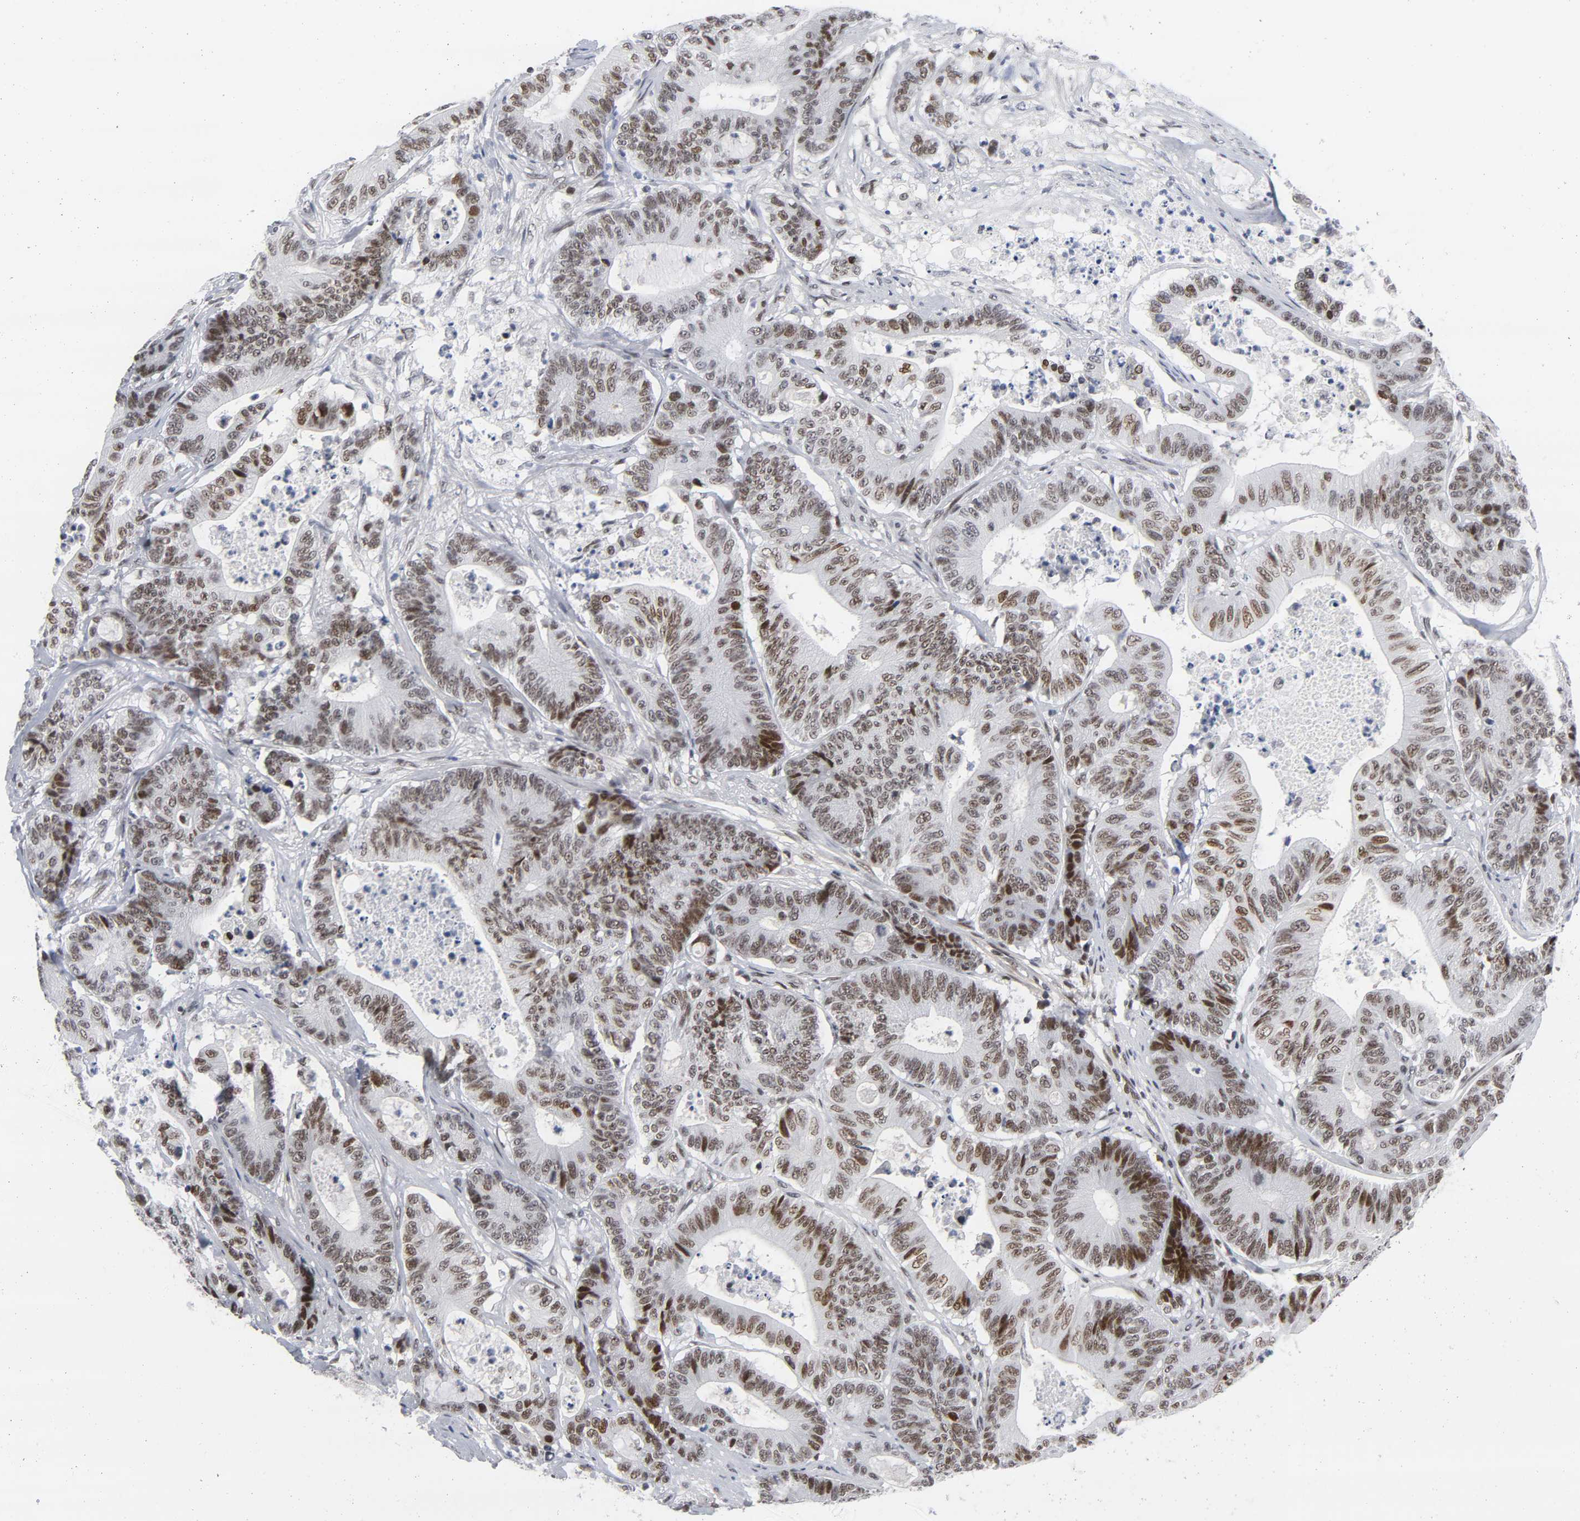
{"staining": {"intensity": "weak", "quantity": "25%-75%", "location": "nuclear"}, "tissue": "colorectal cancer", "cell_type": "Tumor cells", "image_type": "cancer", "snomed": [{"axis": "morphology", "description": "Adenocarcinoma, NOS"}, {"axis": "topography", "description": "Colon"}], "caption": "Immunohistochemistry (IHC) (DAB) staining of human colorectal cancer (adenocarcinoma) demonstrates weak nuclear protein staining in approximately 25%-75% of tumor cells.", "gene": "DIDO1", "patient": {"sex": "female", "age": 84}}